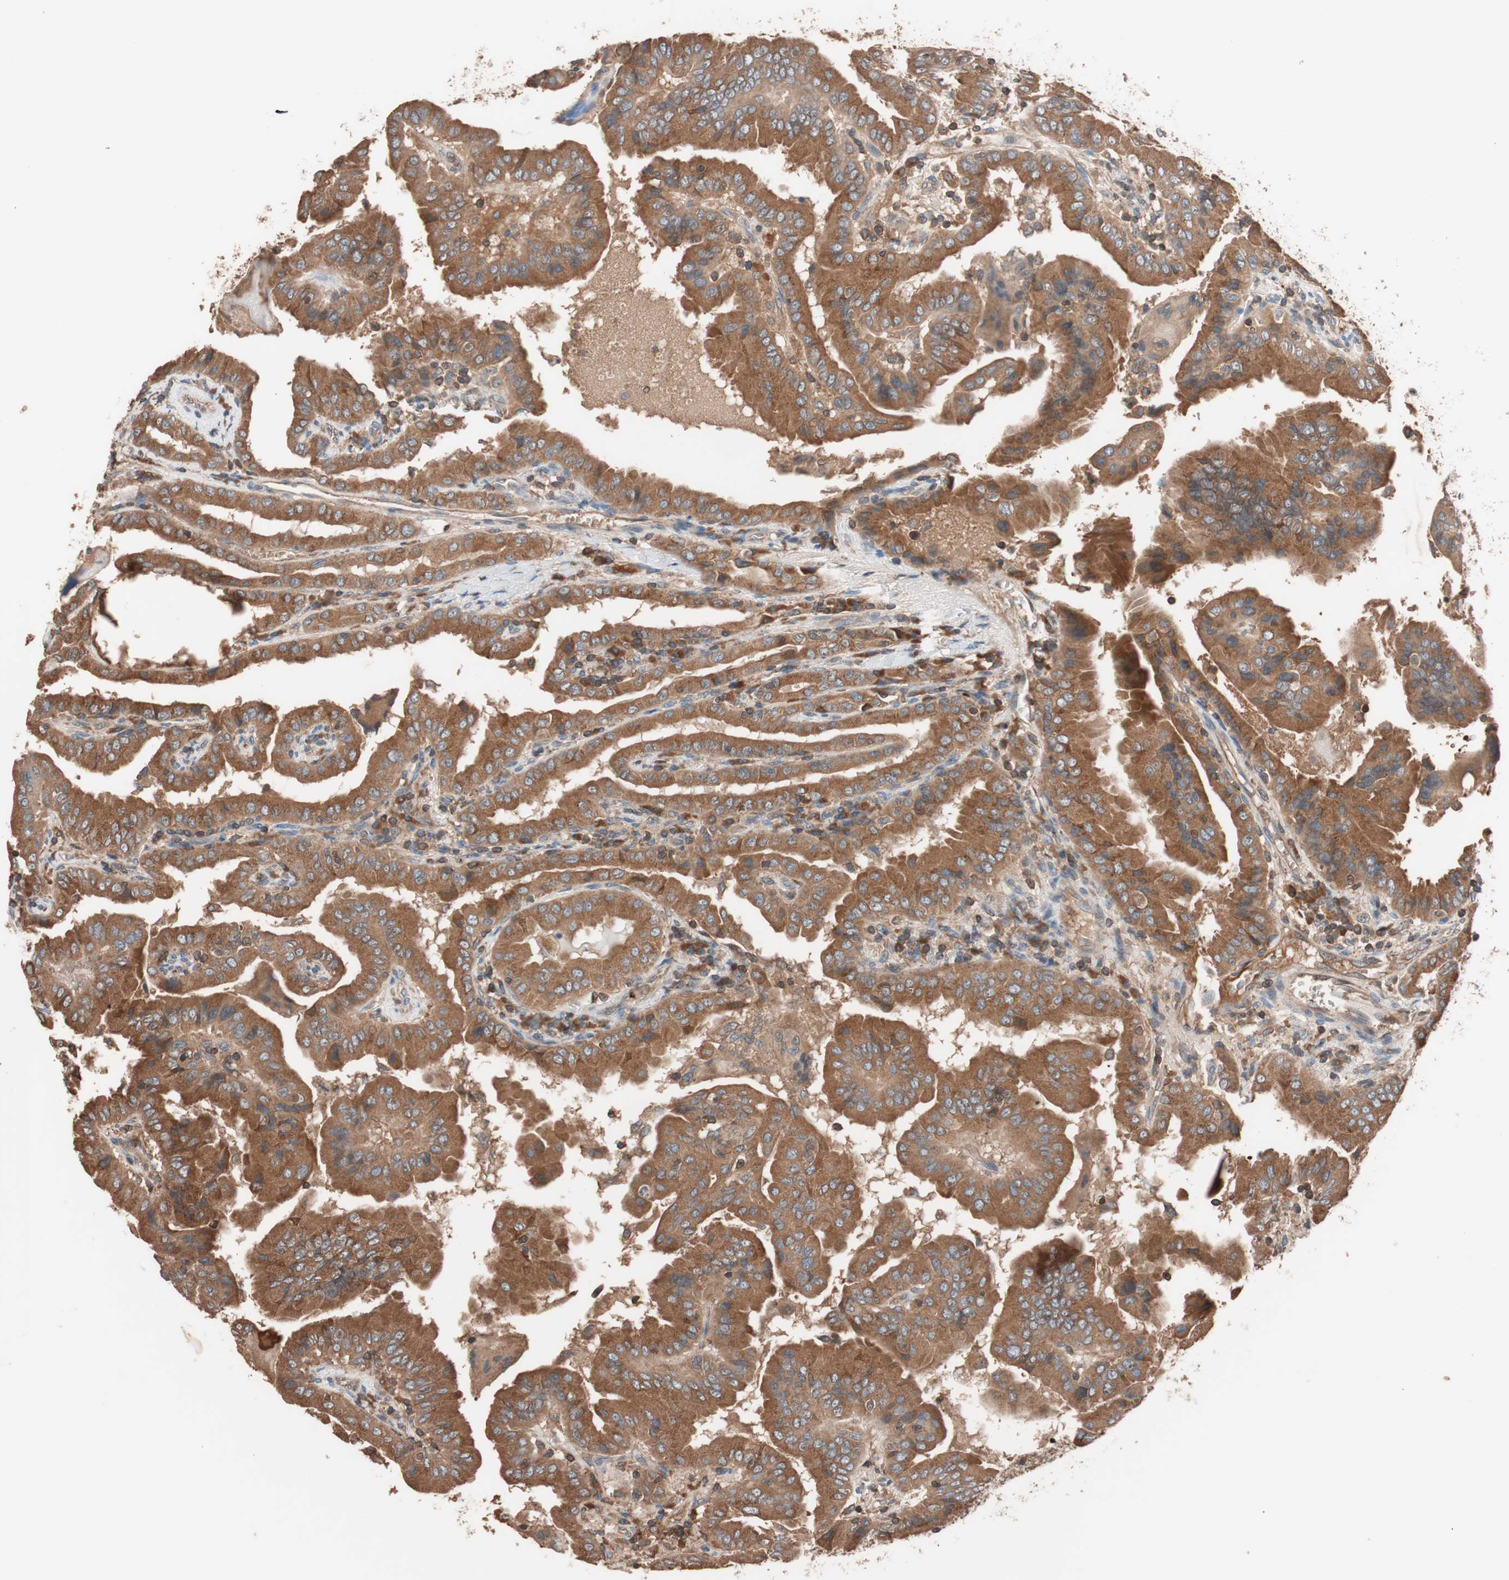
{"staining": {"intensity": "strong", "quantity": ">75%", "location": "cytoplasmic/membranous"}, "tissue": "thyroid cancer", "cell_type": "Tumor cells", "image_type": "cancer", "snomed": [{"axis": "morphology", "description": "Papillary adenocarcinoma, NOS"}, {"axis": "topography", "description": "Thyroid gland"}], "caption": "Immunohistochemical staining of papillary adenocarcinoma (thyroid) shows high levels of strong cytoplasmic/membranous protein expression in about >75% of tumor cells. The staining is performed using DAB (3,3'-diaminobenzidine) brown chromogen to label protein expression. The nuclei are counter-stained blue using hematoxylin.", "gene": "GLYCTK", "patient": {"sex": "male", "age": 33}}